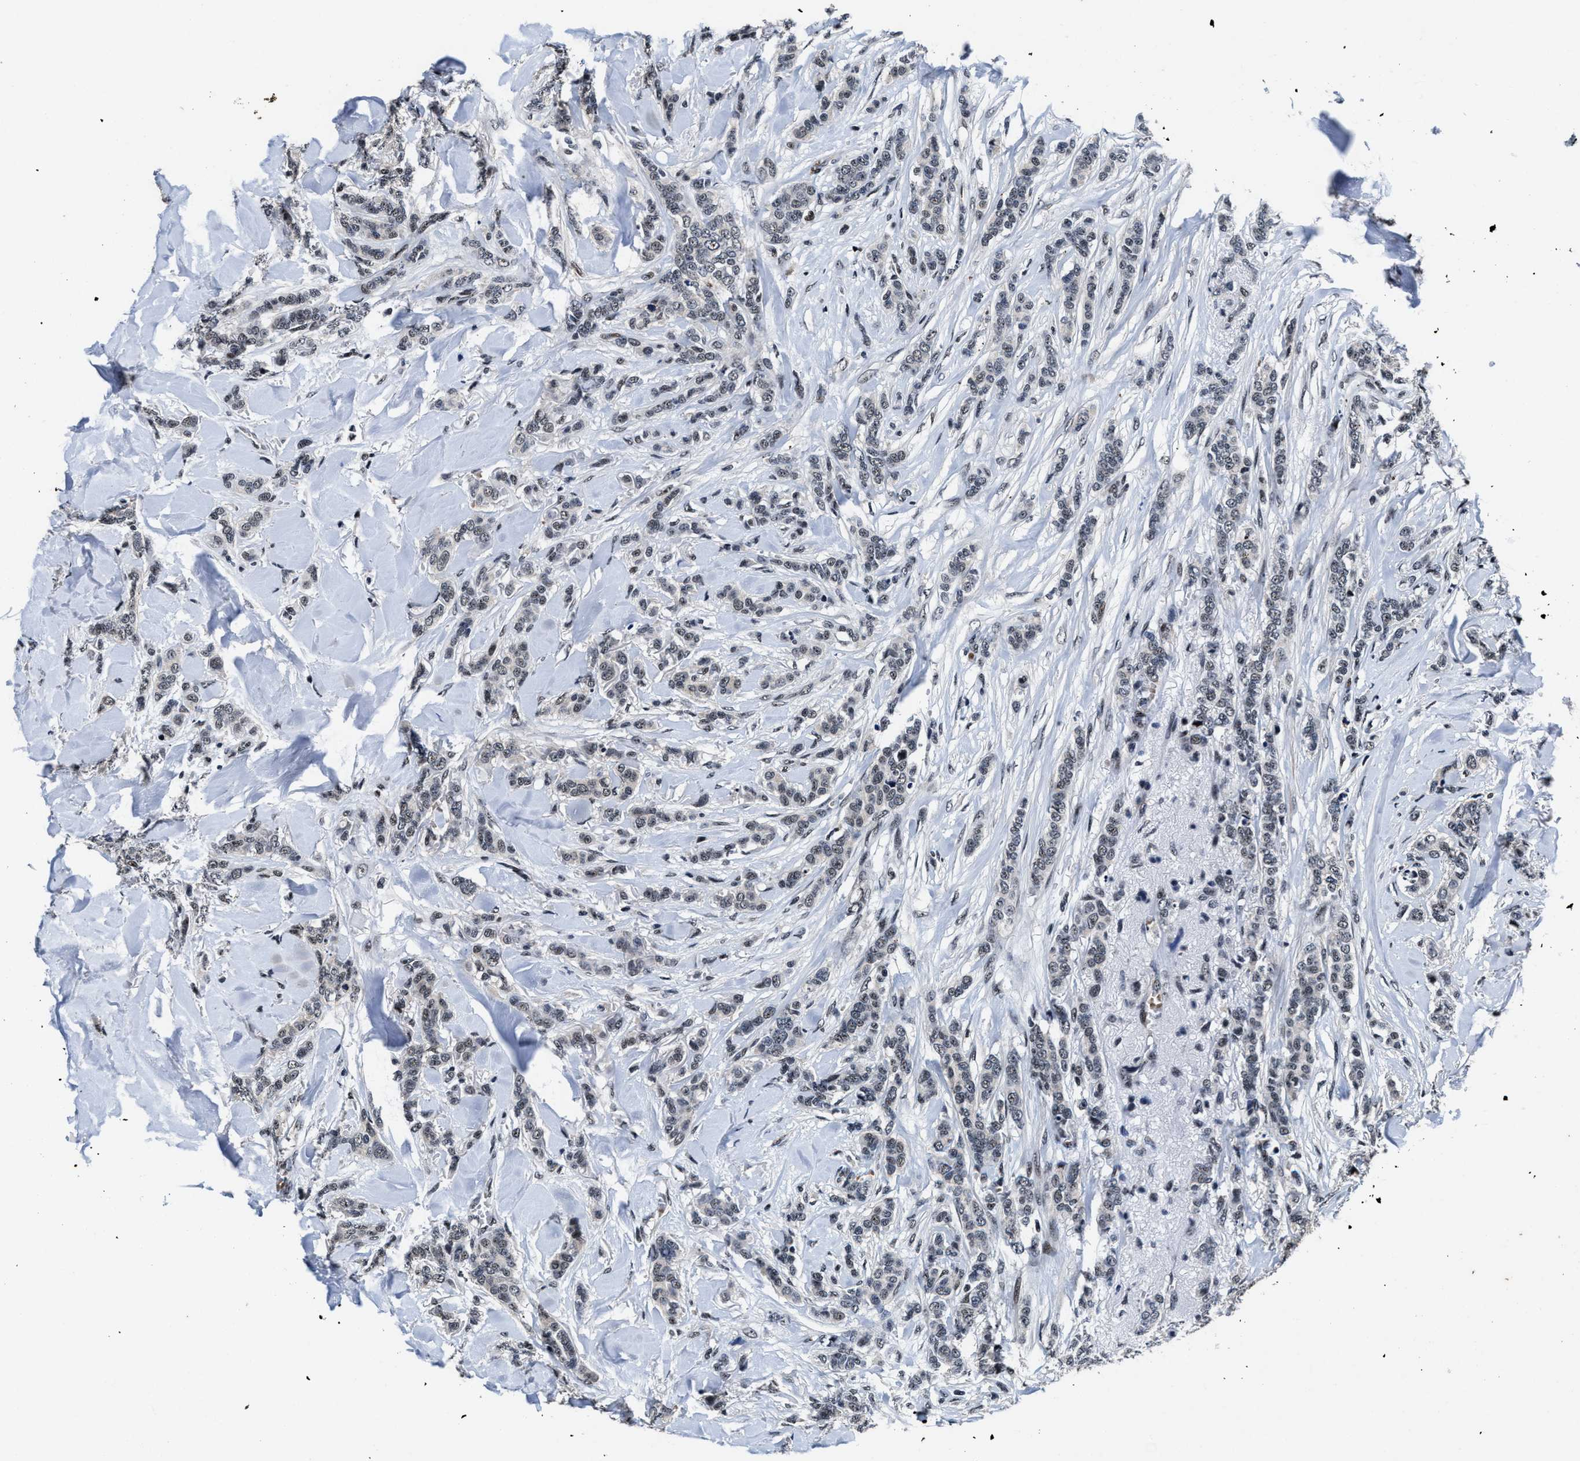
{"staining": {"intensity": "weak", "quantity": "25%-75%", "location": "nuclear"}, "tissue": "breast cancer", "cell_type": "Tumor cells", "image_type": "cancer", "snomed": [{"axis": "morphology", "description": "Lobular carcinoma"}, {"axis": "topography", "description": "Skin"}, {"axis": "topography", "description": "Breast"}], "caption": "Breast cancer stained with a brown dye exhibits weak nuclear positive expression in approximately 25%-75% of tumor cells.", "gene": "ZNF233", "patient": {"sex": "female", "age": 46}}